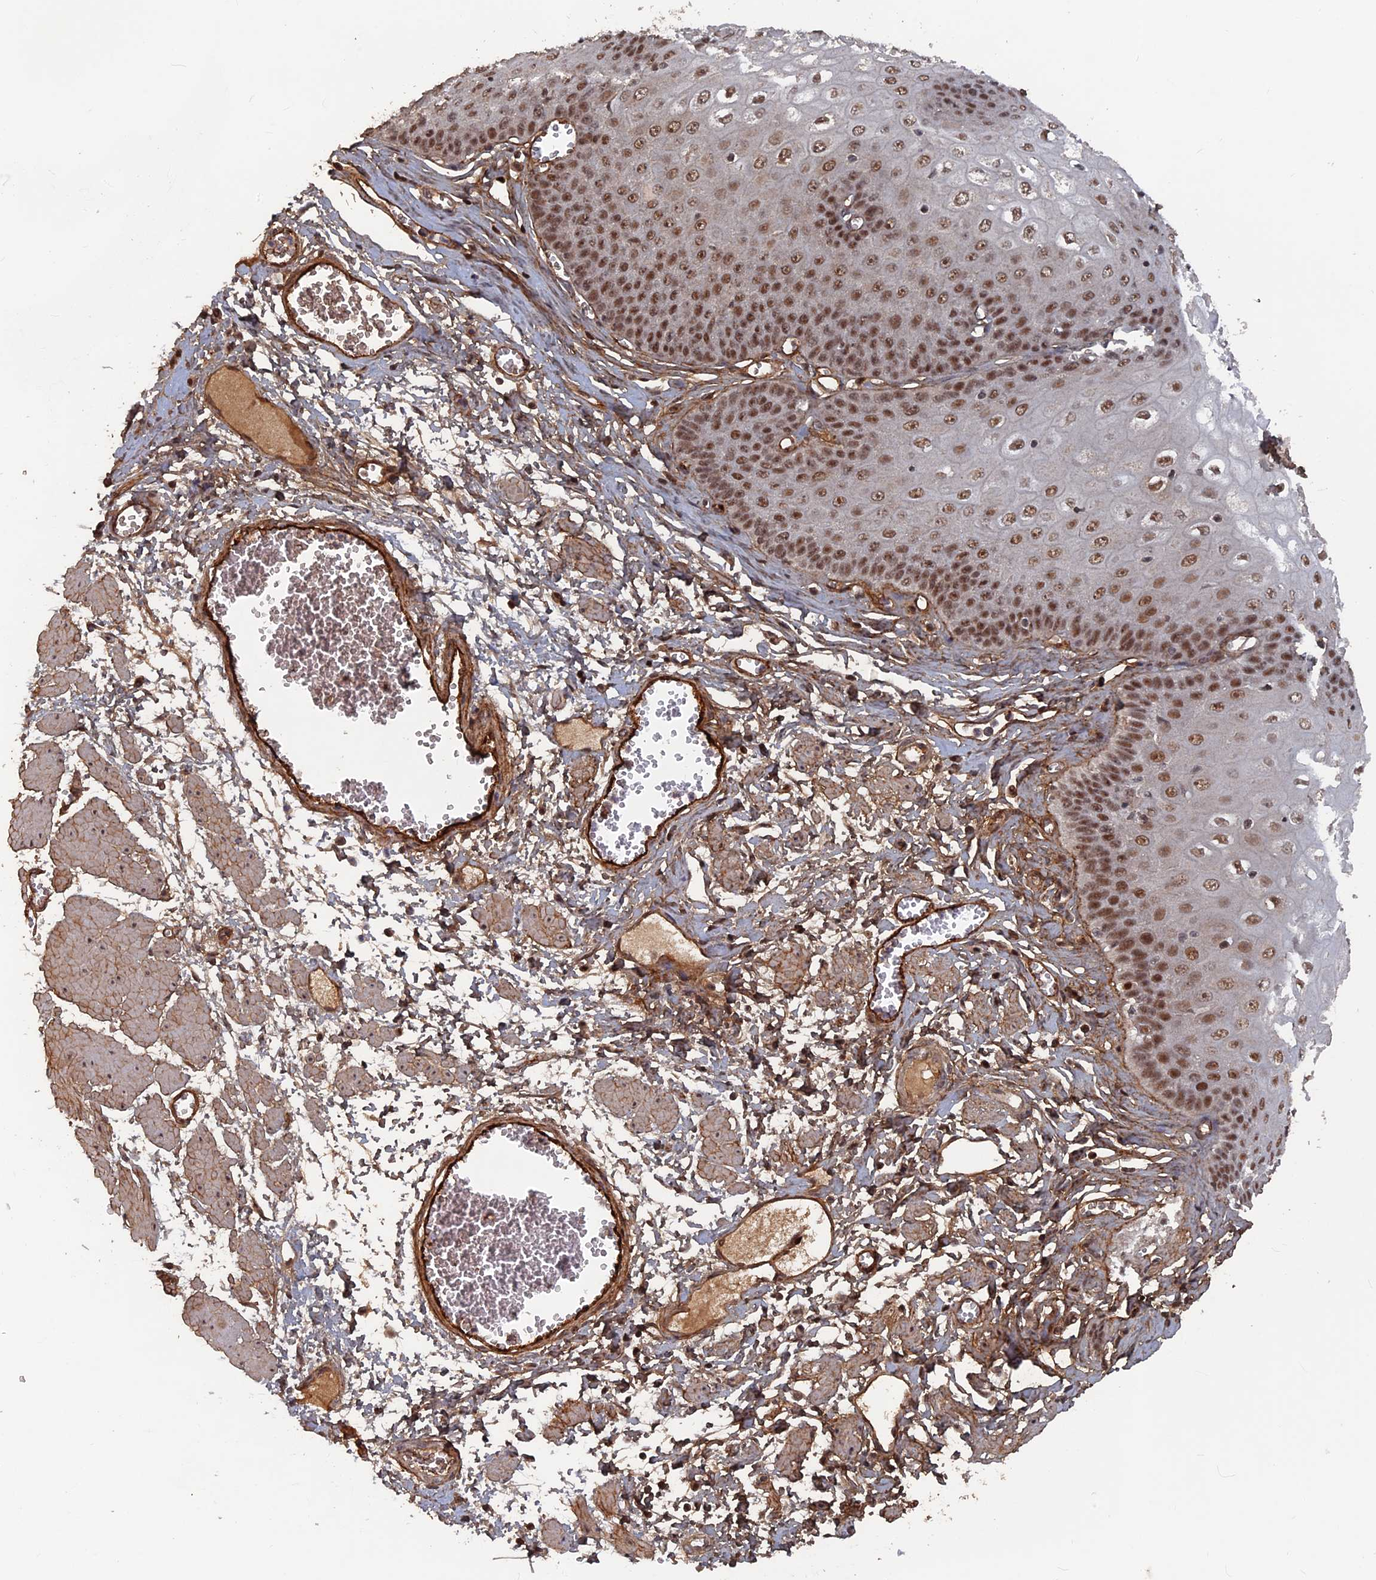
{"staining": {"intensity": "moderate", "quantity": ">75%", "location": "nuclear"}, "tissue": "esophagus", "cell_type": "Squamous epithelial cells", "image_type": "normal", "snomed": [{"axis": "morphology", "description": "Normal tissue, NOS"}, {"axis": "topography", "description": "Esophagus"}], "caption": "High-magnification brightfield microscopy of unremarkable esophagus stained with DAB (3,3'-diaminobenzidine) (brown) and counterstained with hematoxylin (blue). squamous epithelial cells exhibit moderate nuclear expression is present in about>75% of cells.", "gene": "SH3D21", "patient": {"sex": "male", "age": 60}}